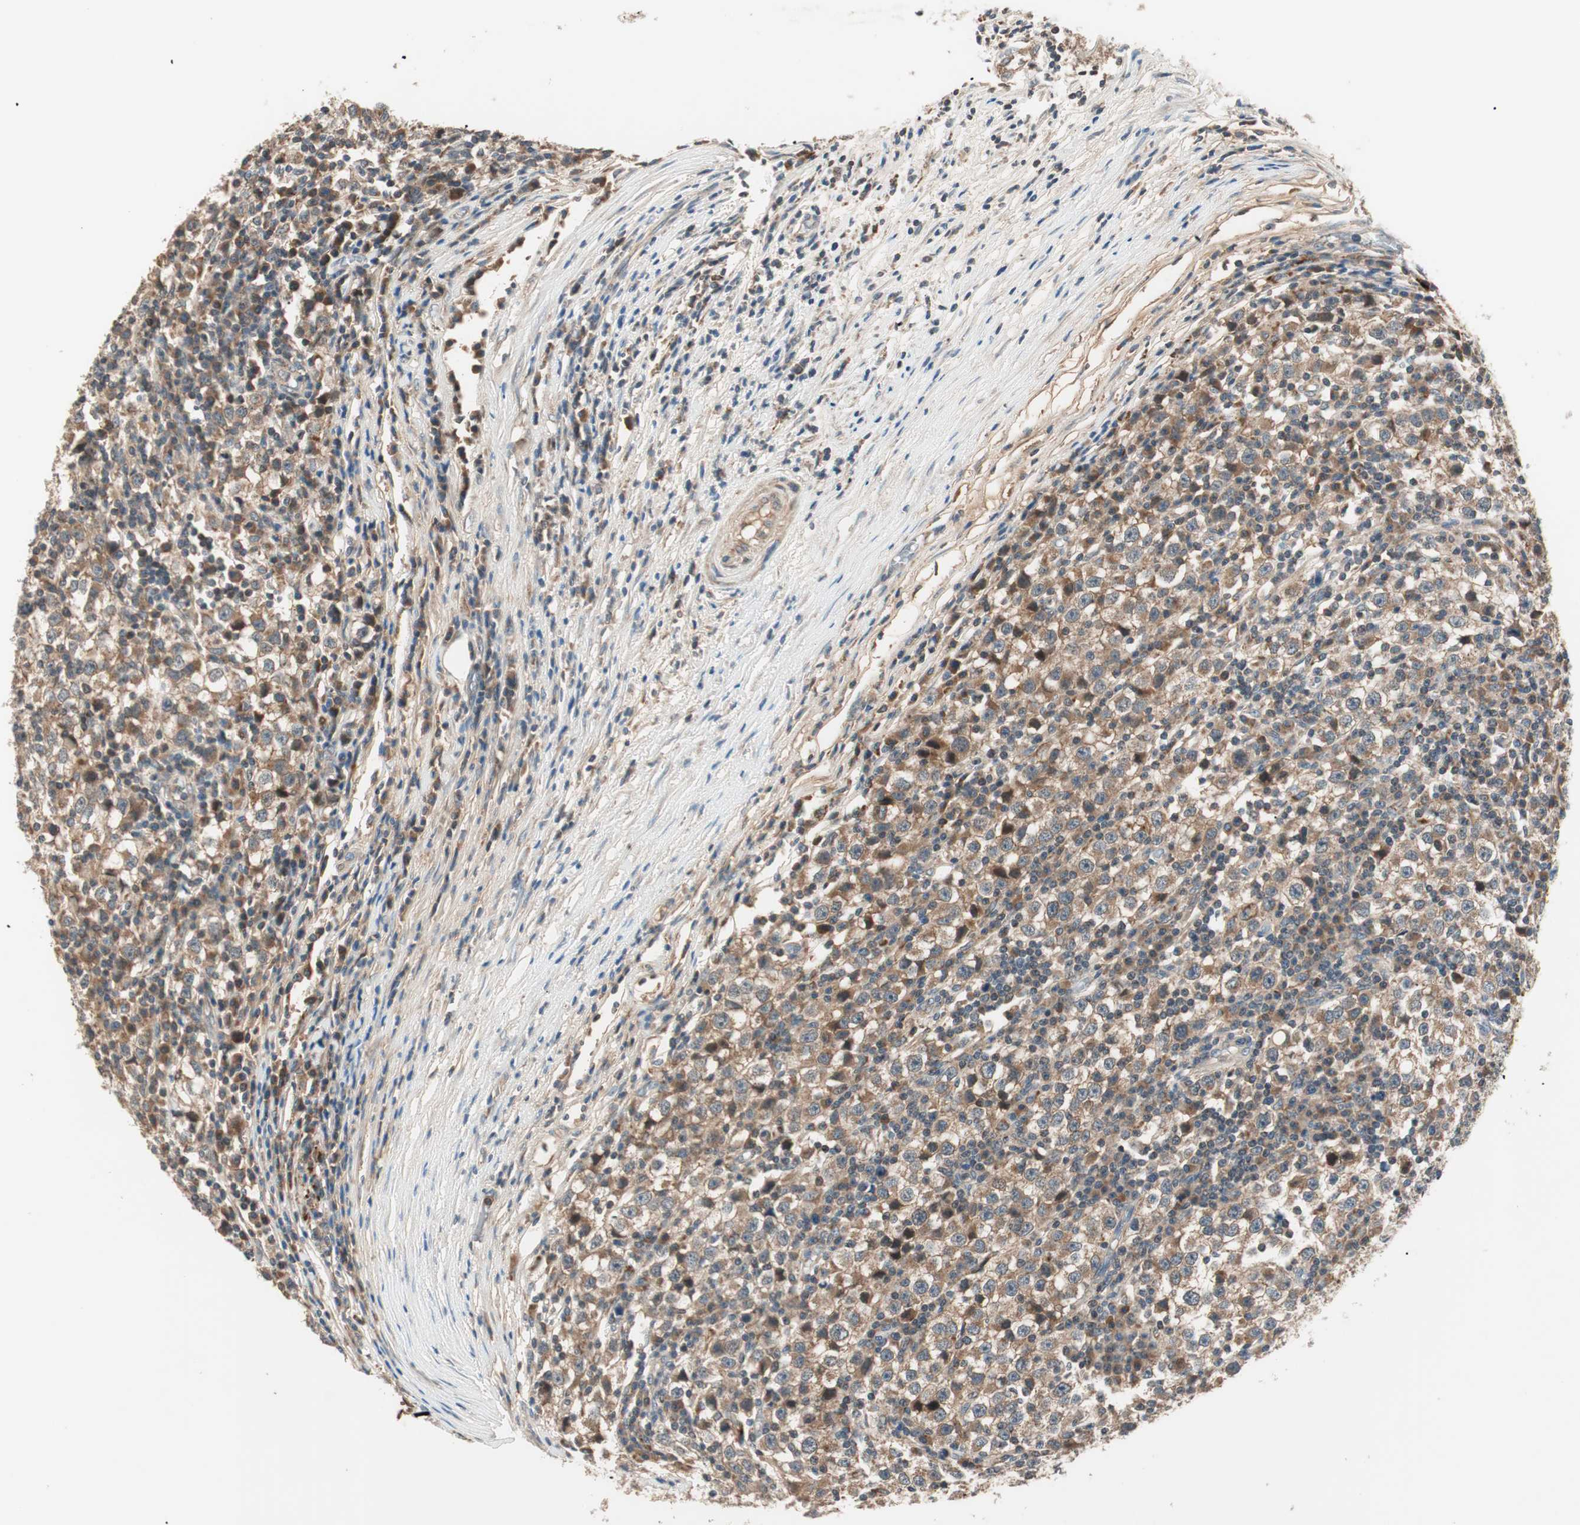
{"staining": {"intensity": "moderate", "quantity": ">75%", "location": "cytoplasmic/membranous"}, "tissue": "testis cancer", "cell_type": "Tumor cells", "image_type": "cancer", "snomed": [{"axis": "morphology", "description": "Seminoma, NOS"}, {"axis": "topography", "description": "Testis"}], "caption": "DAB immunohistochemical staining of human testis cancer demonstrates moderate cytoplasmic/membranous protein expression in about >75% of tumor cells.", "gene": "HPN", "patient": {"sex": "male", "age": 65}}